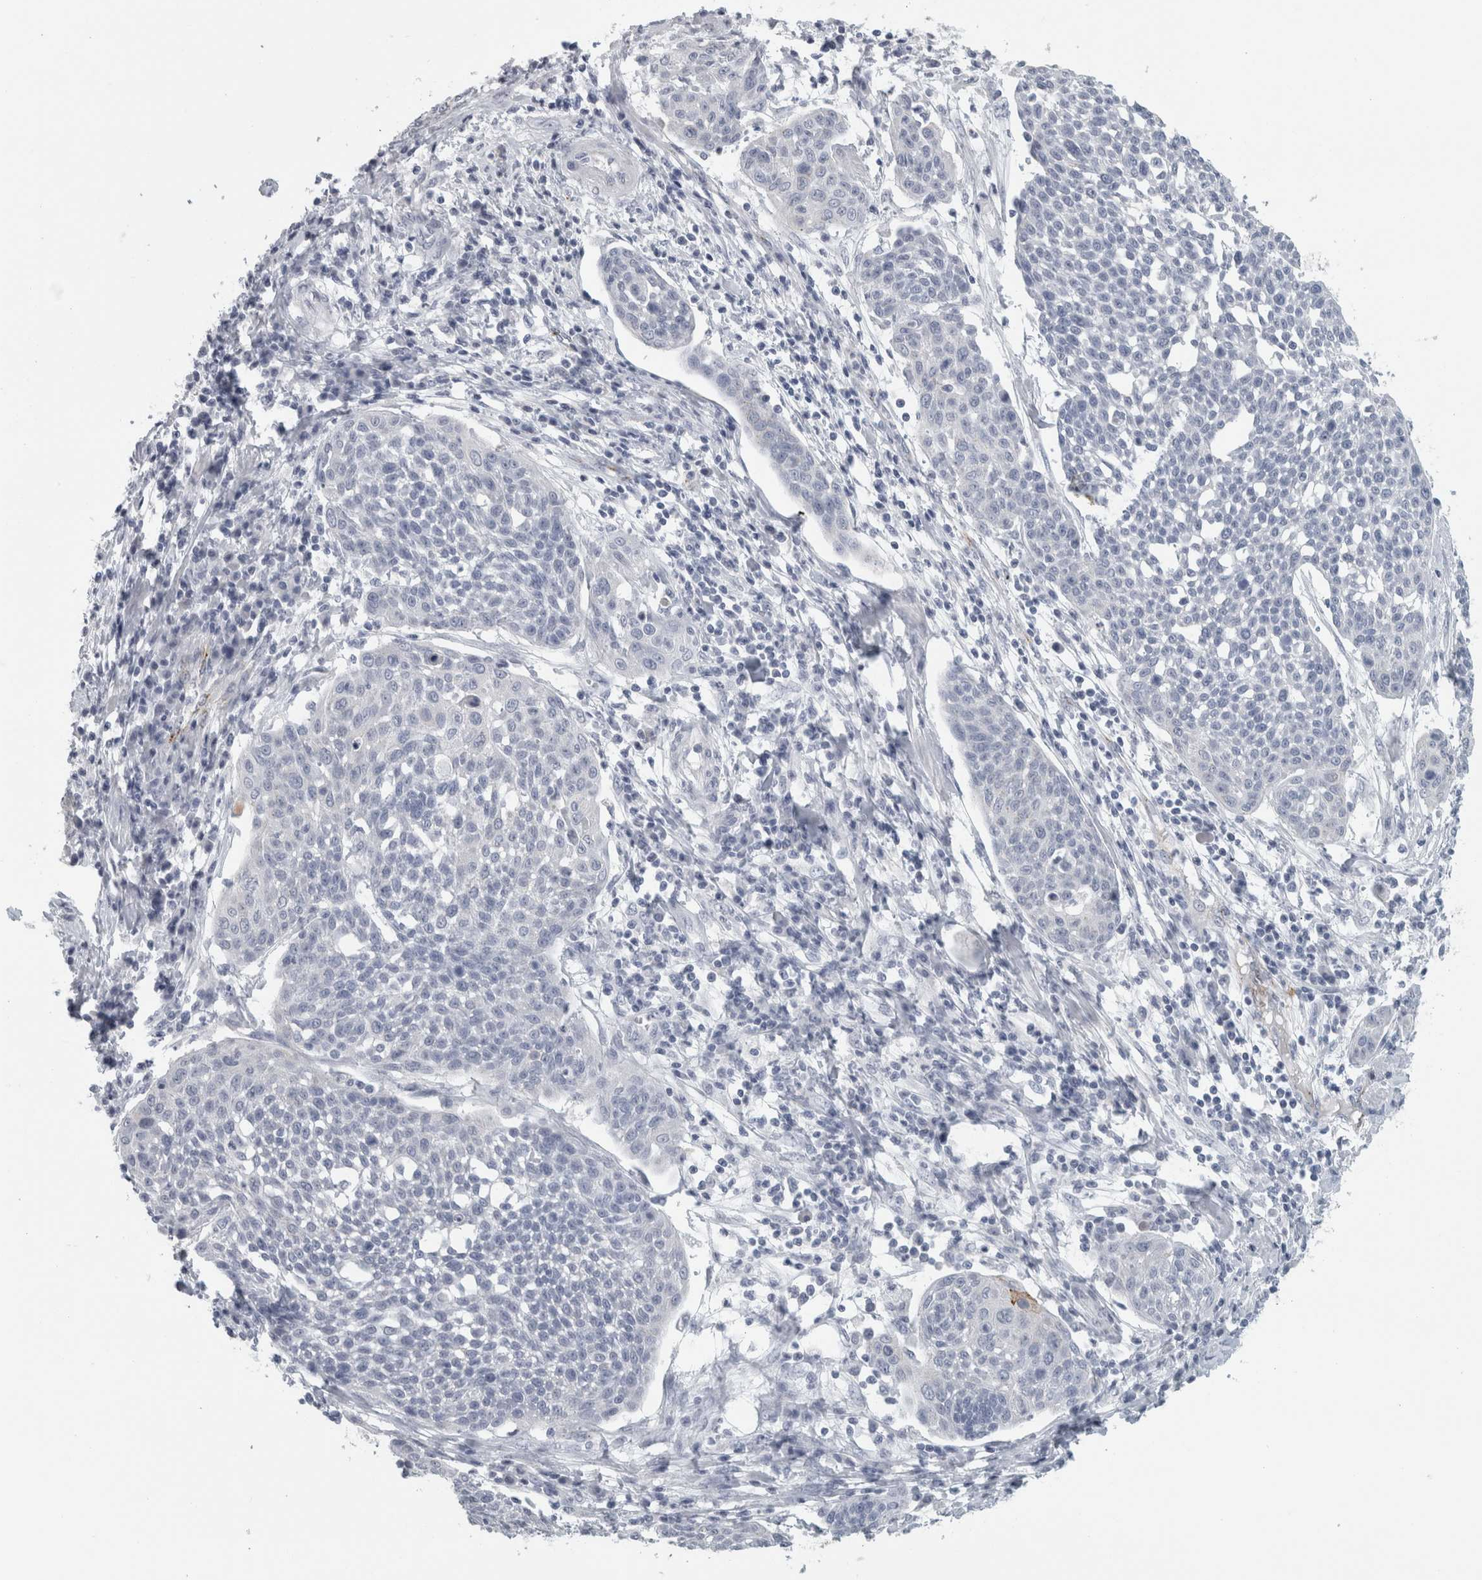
{"staining": {"intensity": "negative", "quantity": "none", "location": "none"}, "tissue": "cervical cancer", "cell_type": "Tumor cells", "image_type": "cancer", "snomed": [{"axis": "morphology", "description": "Squamous cell carcinoma, NOS"}, {"axis": "topography", "description": "Cervix"}], "caption": "Image shows no protein positivity in tumor cells of cervical cancer (squamous cell carcinoma) tissue. Nuclei are stained in blue.", "gene": "CPE", "patient": {"sex": "female", "age": 34}}